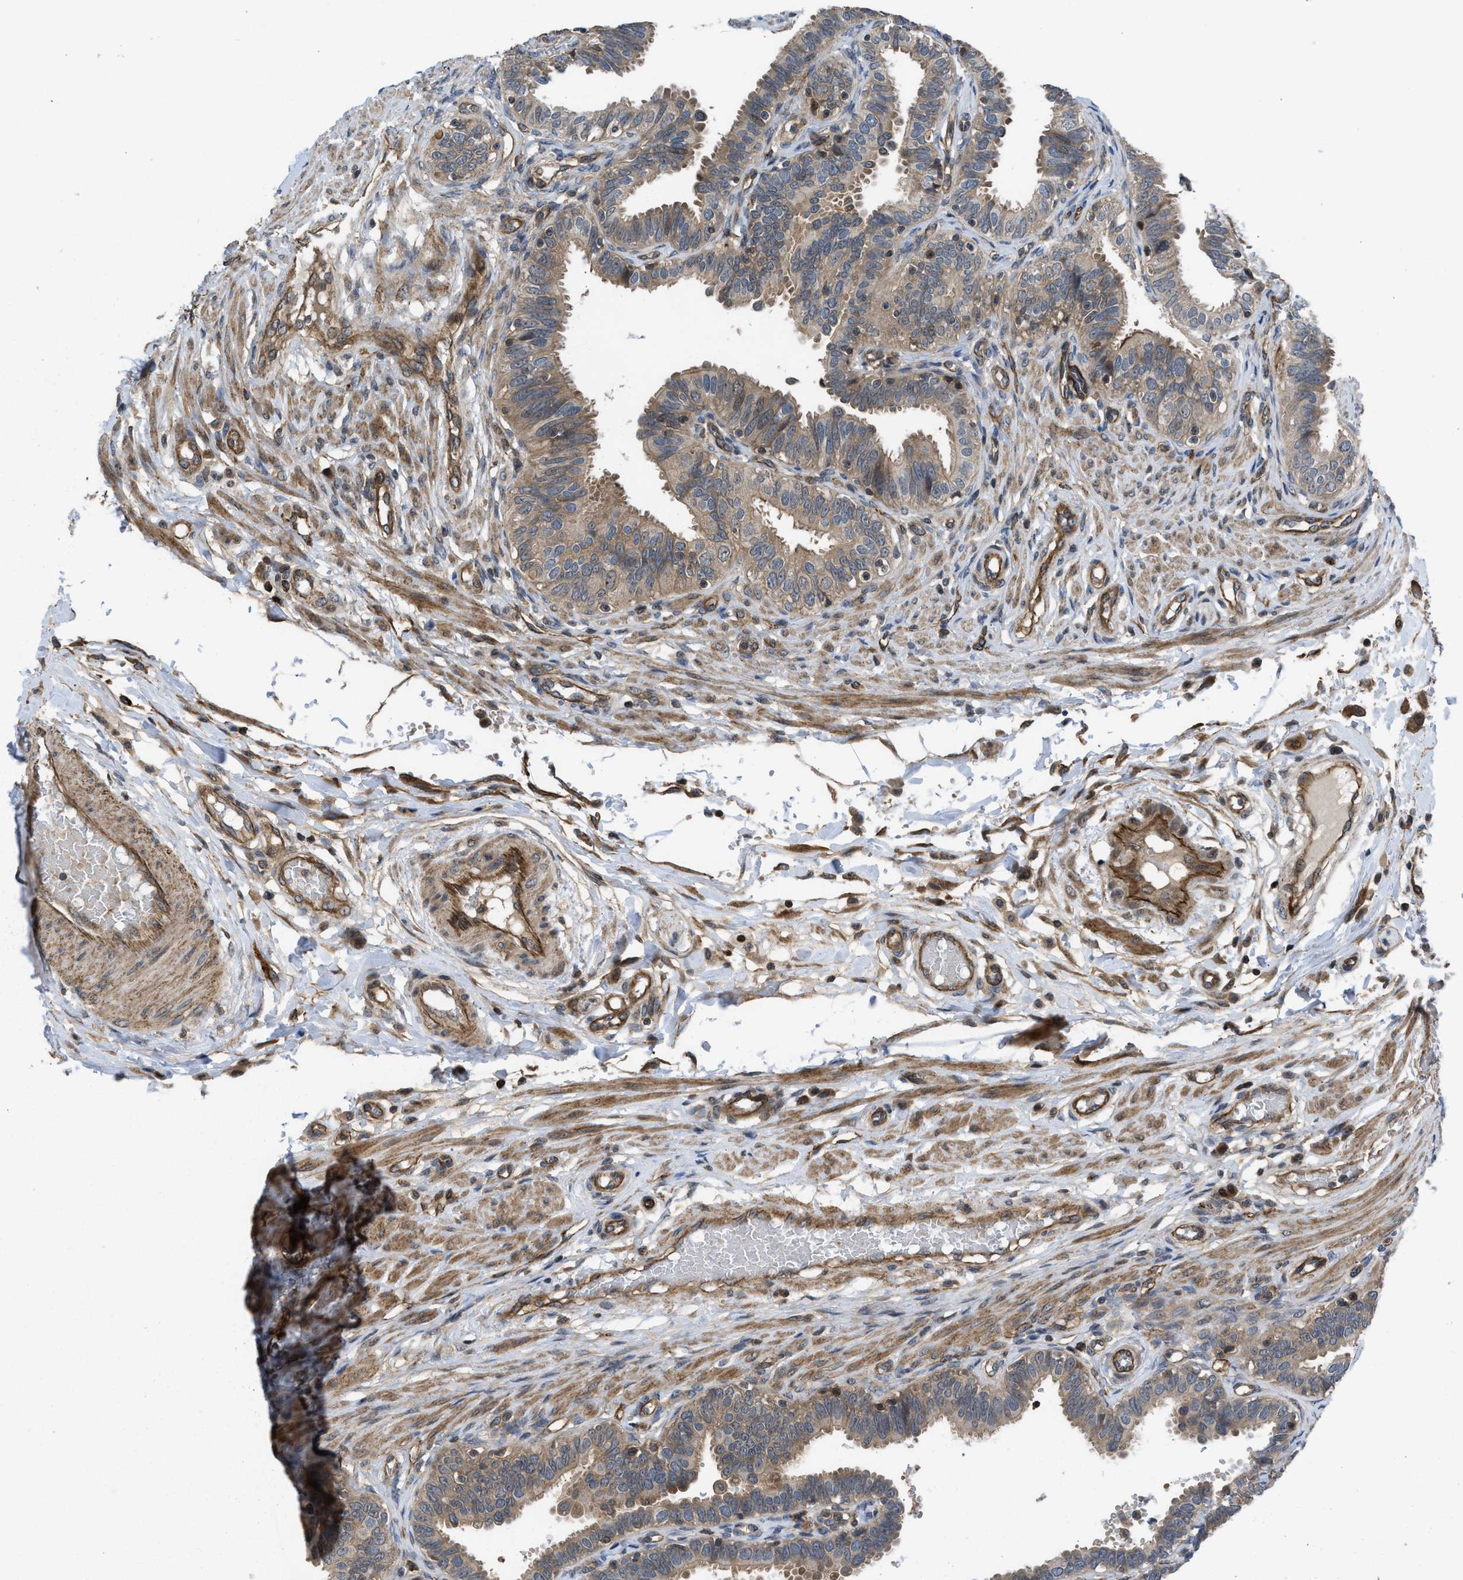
{"staining": {"intensity": "moderate", "quantity": ">75%", "location": "cytoplasmic/membranous"}, "tissue": "fallopian tube", "cell_type": "Glandular cells", "image_type": "normal", "snomed": [{"axis": "morphology", "description": "Normal tissue, NOS"}, {"axis": "topography", "description": "Fallopian tube"}, {"axis": "topography", "description": "Placenta"}], "caption": "Approximately >75% of glandular cells in normal human fallopian tube reveal moderate cytoplasmic/membranous protein expression as visualized by brown immunohistochemical staining.", "gene": "GPATCH2L", "patient": {"sex": "female", "age": 34}}